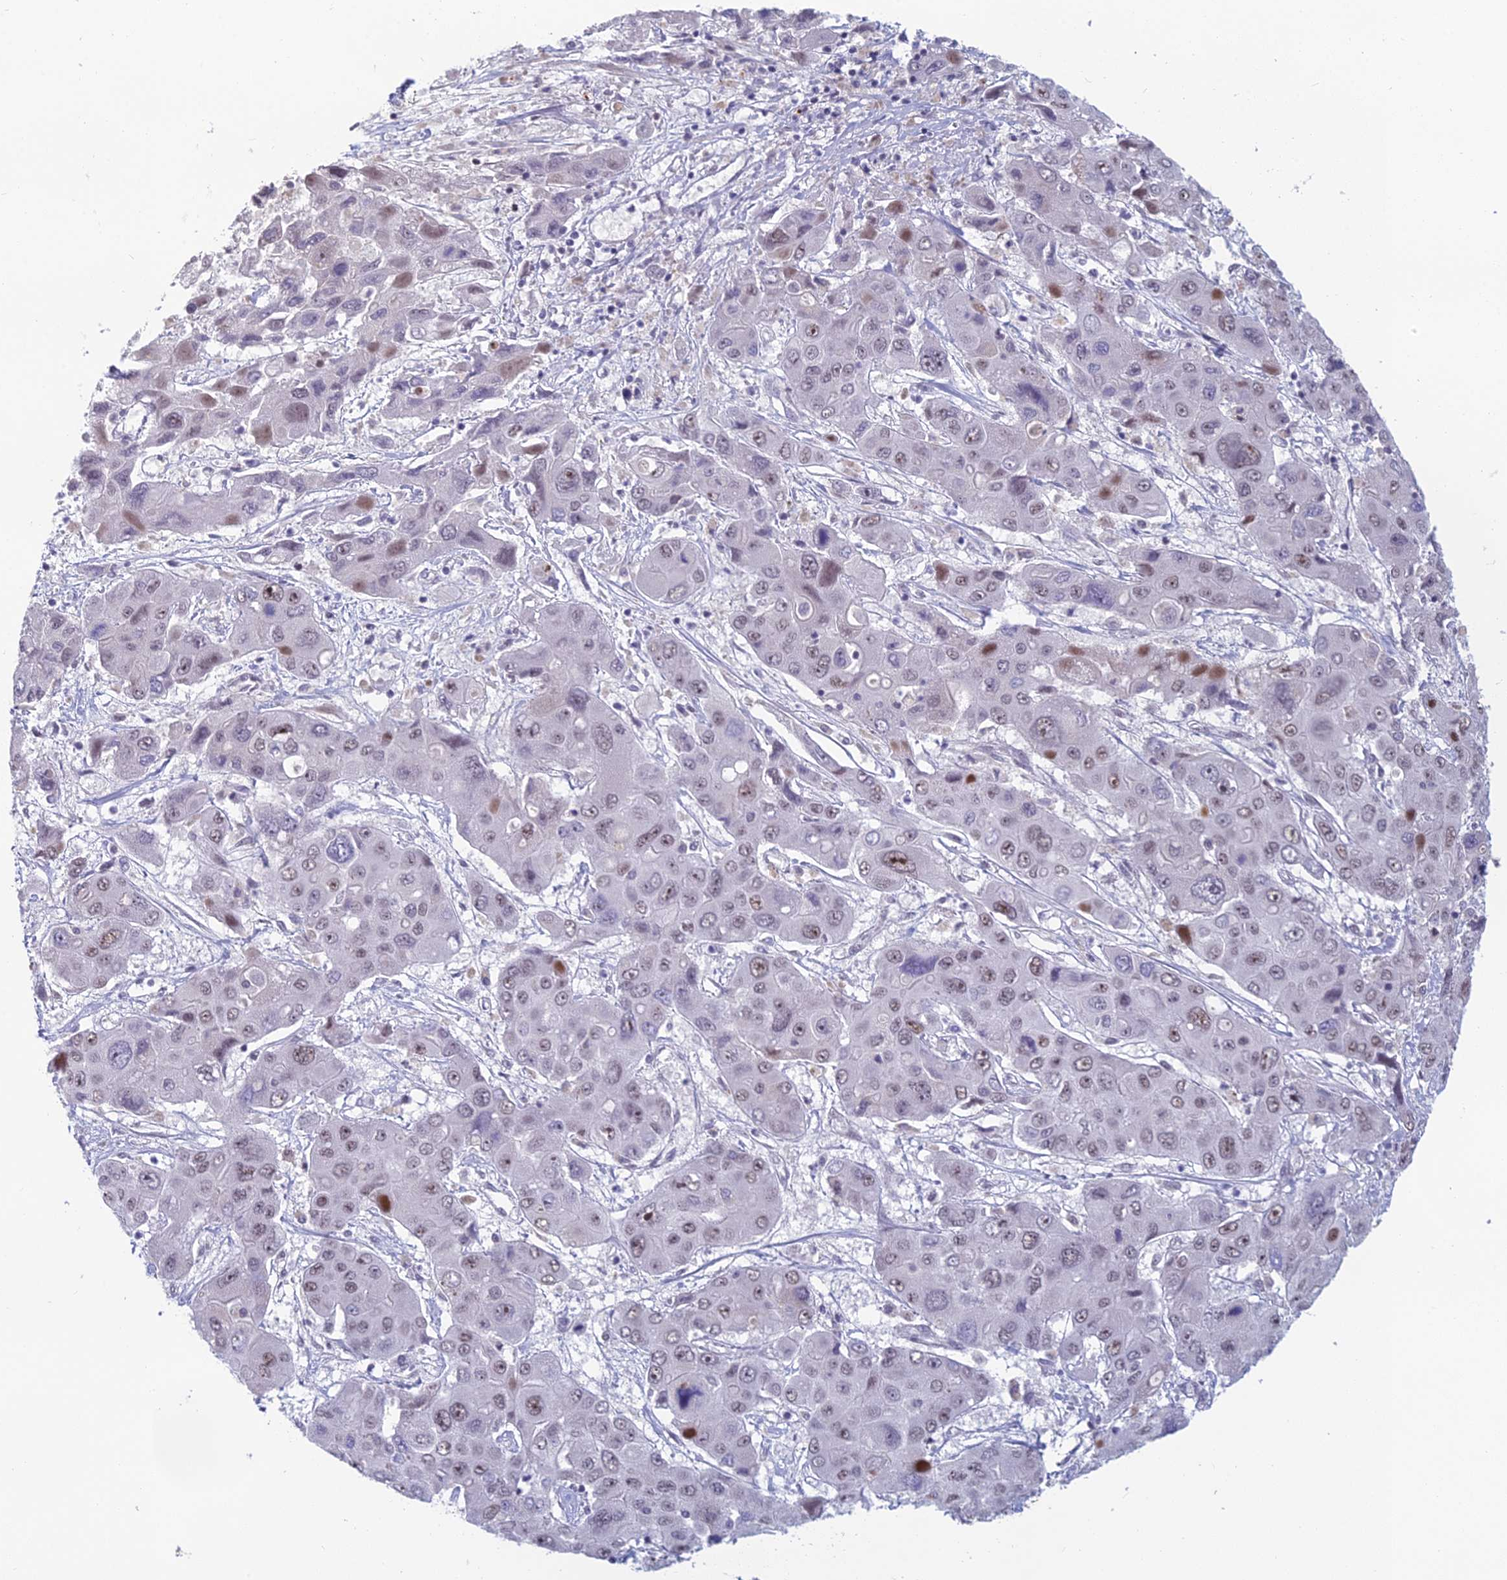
{"staining": {"intensity": "moderate", "quantity": "<25%", "location": "nuclear"}, "tissue": "liver cancer", "cell_type": "Tumor cells", "image_type": "cancer", "snomed": [{"axis": "morphology", "description": "Cholangiocarcinoma"}, {"axis": "topography", "description": "Liver"}], "caption": "Protein staining displays moderate nuclear staining in about <25% of tumor cells in liver cancer (cholangiocarcinoma).", "gene": "RGS17", "patient": {"sex": "male", "age": 67}}